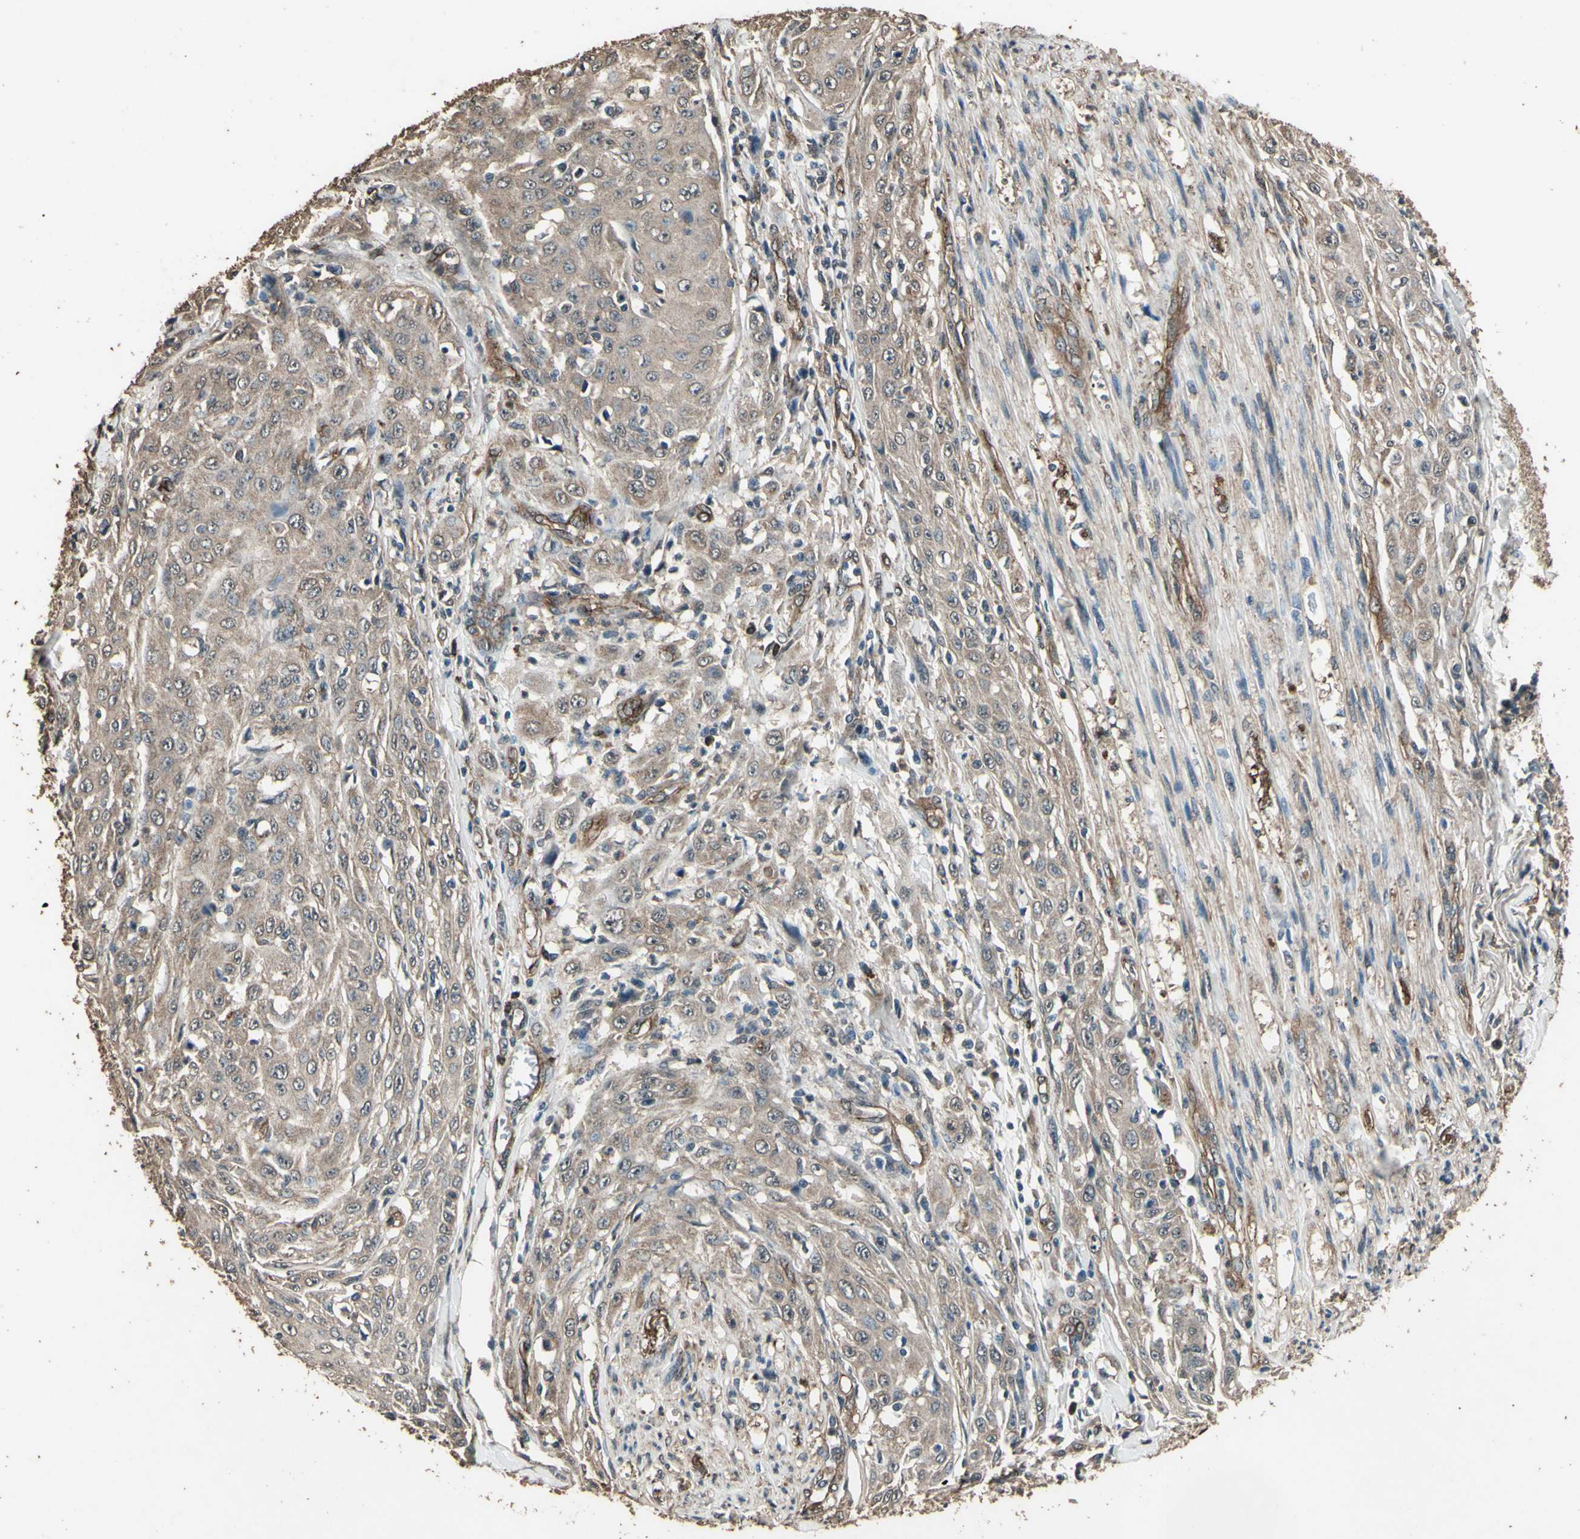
{"staining": {"intensity": "weak", "quantity": ">75%", "location": "cytoplasmic/membranous"}, "tissue": "skin cancer", "cell_type": "Tumor cells", "image_type": "cancer", "snomed": [{"axis": "morphology", "description": "Squamous cell carcinoma, NOS"}, {"axis": "morphology", "description": "Squamous cell carcinoma, metastatic, NOS"}, {"axis": "topography", "description": "Skin"}, {"axis": "topography", "description": "Lymph node"}], "caption": "Weak cytoplasmic/membranous protein staining is identified in approximately >75% of tumor cells in metastatic squamous cell carcinoma (skin). Immunohistochemistry stains the protein in brown and the nuclei are stained blue.", "gene": "TSPO", "patient": {"sex": "male", "age": 75}}